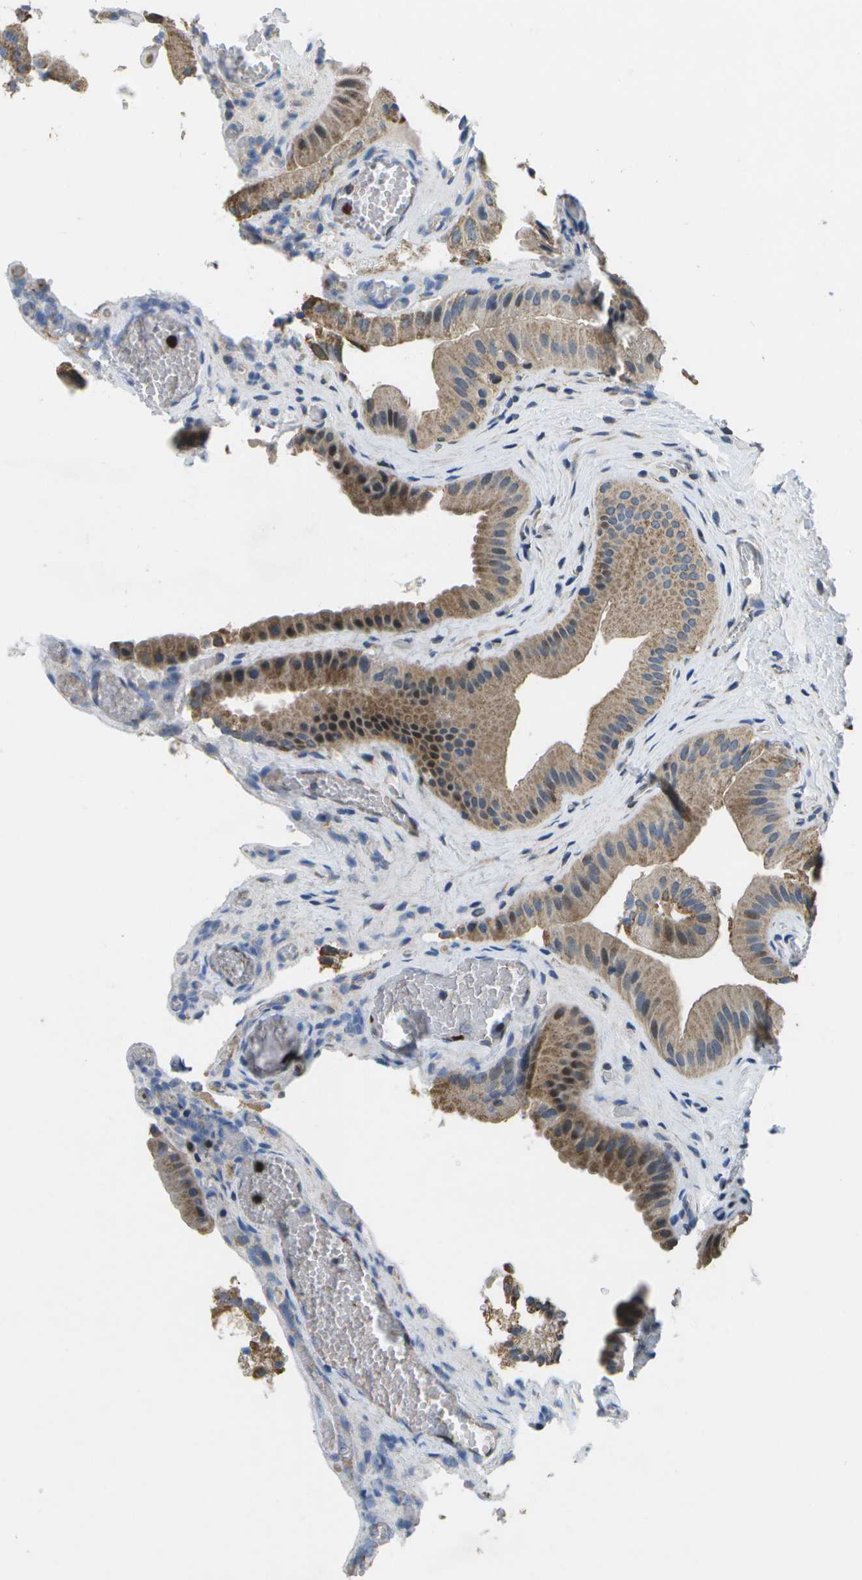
{"staining": {"intensity": "moderate", "quantity": ">75%", "location": "cytoplasmic/membranous"}, "tissue": "gallbladder", "cell_type": "Glandular cells", "image_type": "normal", "snomed": [{"axis": "morphology", "description": "Normal tissue, NOS"}, {"axis": "topography", "description": "Gallbladder"}], "caption": "Gallbladder stained with a brown dye reveals moderate cytoplasmic/membranous positive positivity in about >75% of glandular cells.", "gene": "GALNT15", "patient": {"sex": "male", "age": 49}}